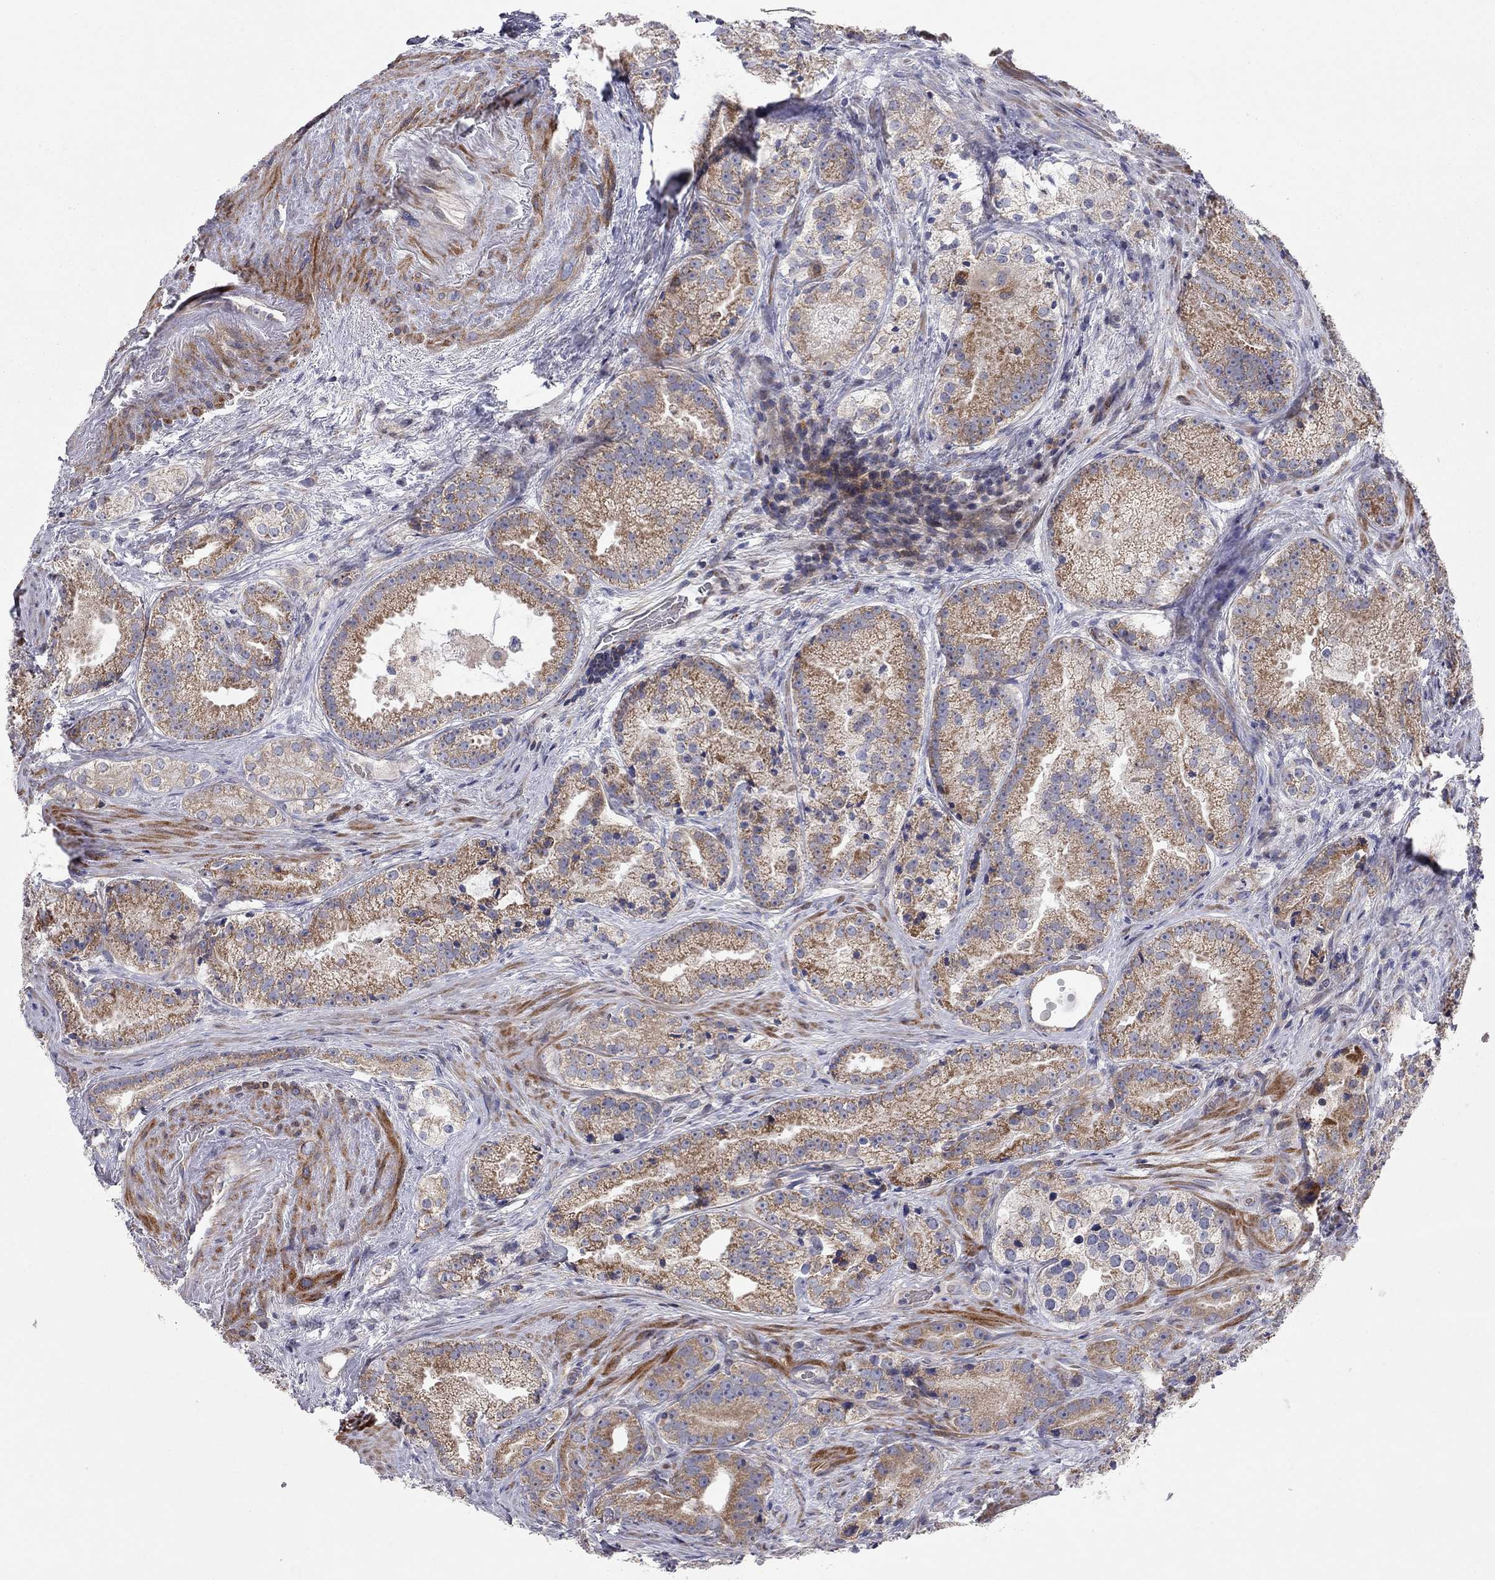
{"staining": {"intensity": "moderate", "quantity": ">75%", "location": "cytoplasmic/membranous"}, "tissue": "prostate cancer", "cell_type": "Tumor cells", "image_type": "cancer", "snomed": [{"axis": "morphology", "description": "Adenocarcinoma, NOS"}, {"axis": "morphology", "description": "Adenocarcinoma, High grade"}, {"axis": "topography", "description": "Prostate"}], "caption": "IHC (DAB) staining of human prostate cancer reveals moderate cytoplasmic/membranous protein expression in approximately >75% of tumor cells.", "gene": "KANSL1L", "patient": {"sex": "male", "age": 64}}